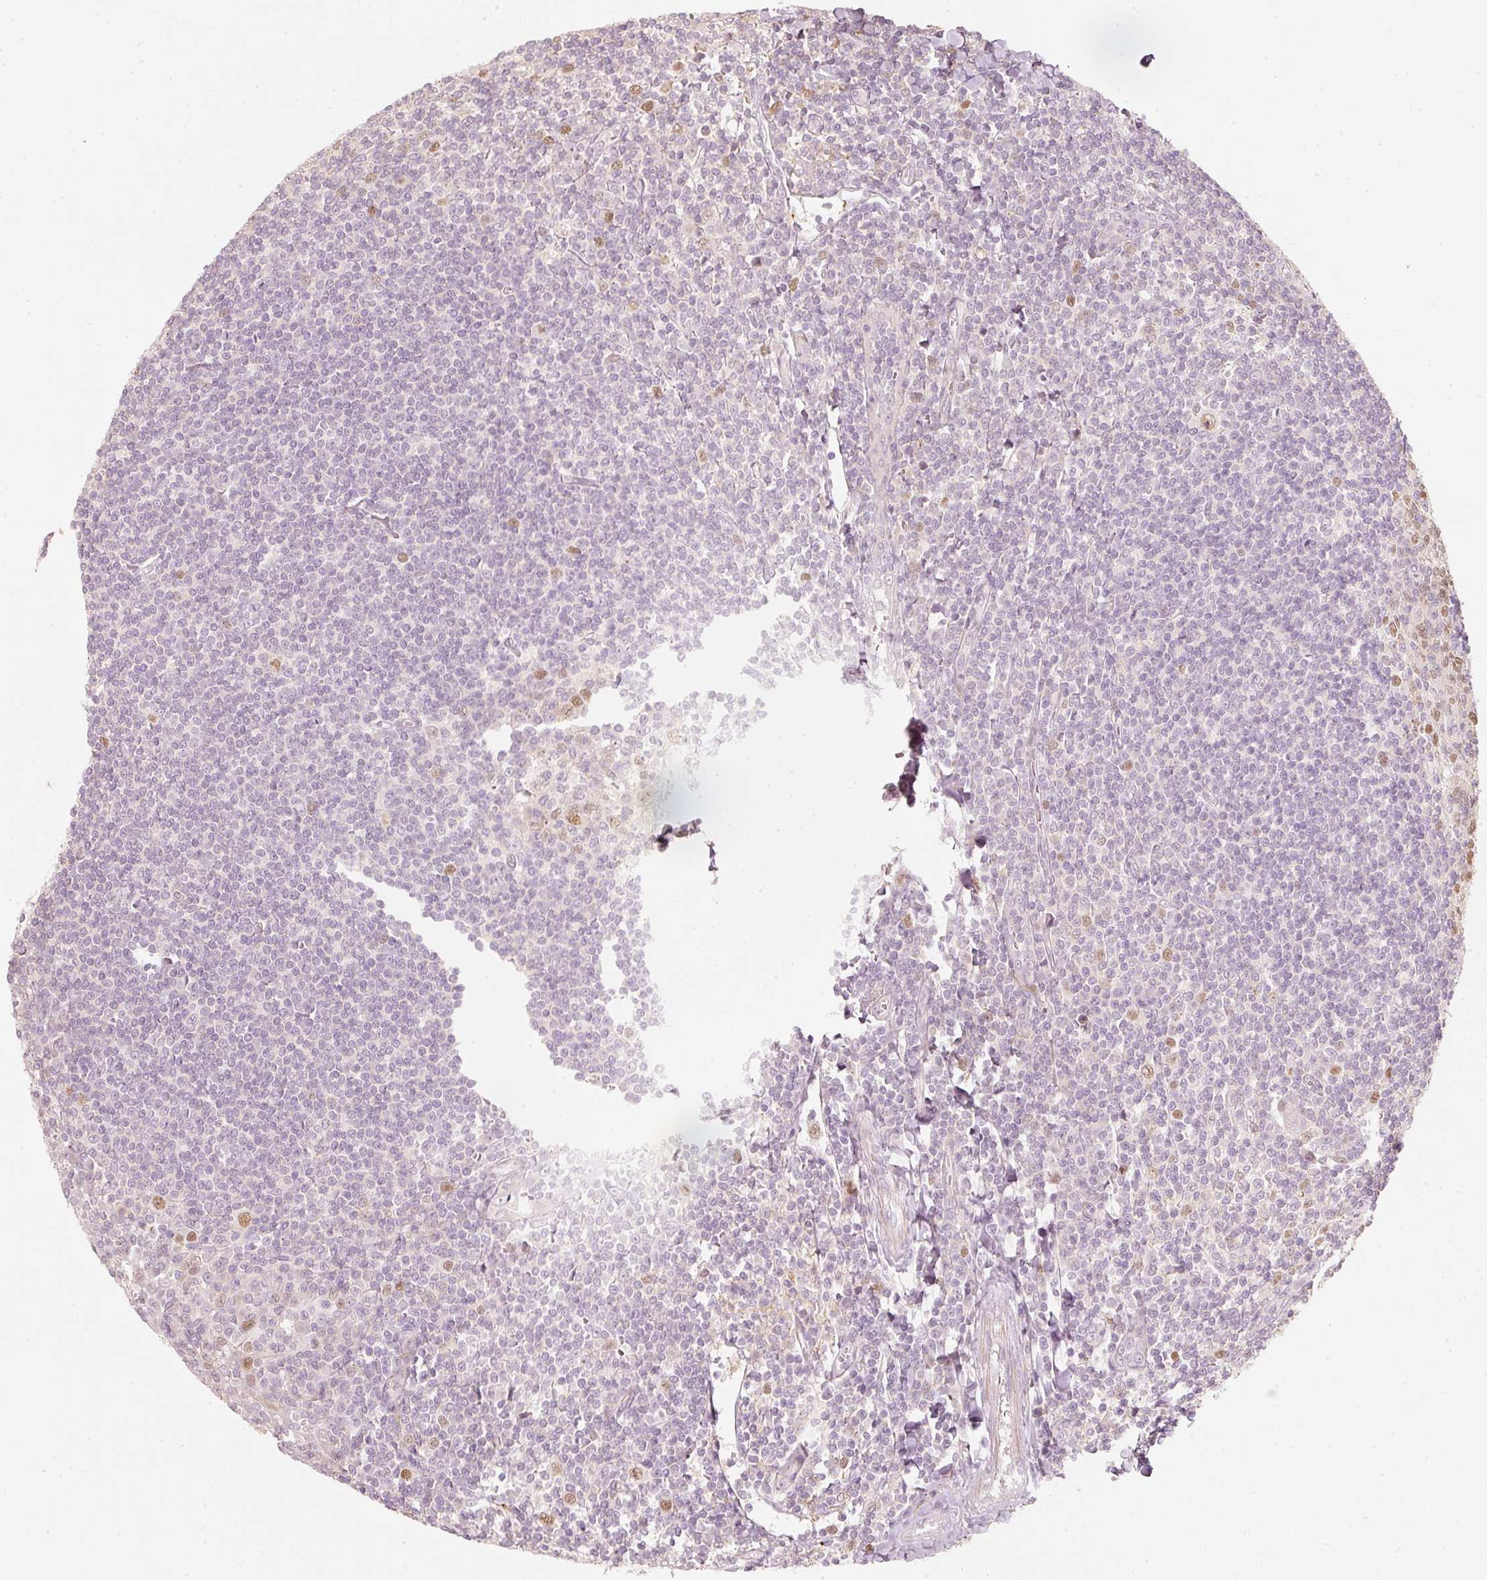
{"staining": {"intensity": "moderate", "quantity": "25%-75%", "location": "nuclear"}, "tissue": "tonsil", "cell_type": "Germinal center cells", "image_type": "normal", "snomed": [{"axis": "morphology", "description": "Normal tissue, NOS"}, {"axis": "topography", "description": "Tonsil"}], "caption": "DAB immunohistochemical staining of normal tonsil displays moderate nuclear protein expression in approximately 25%-75% of germinal center cells.", "gene": "TREX2", "patient": {"sex": "male", "age": 27}}